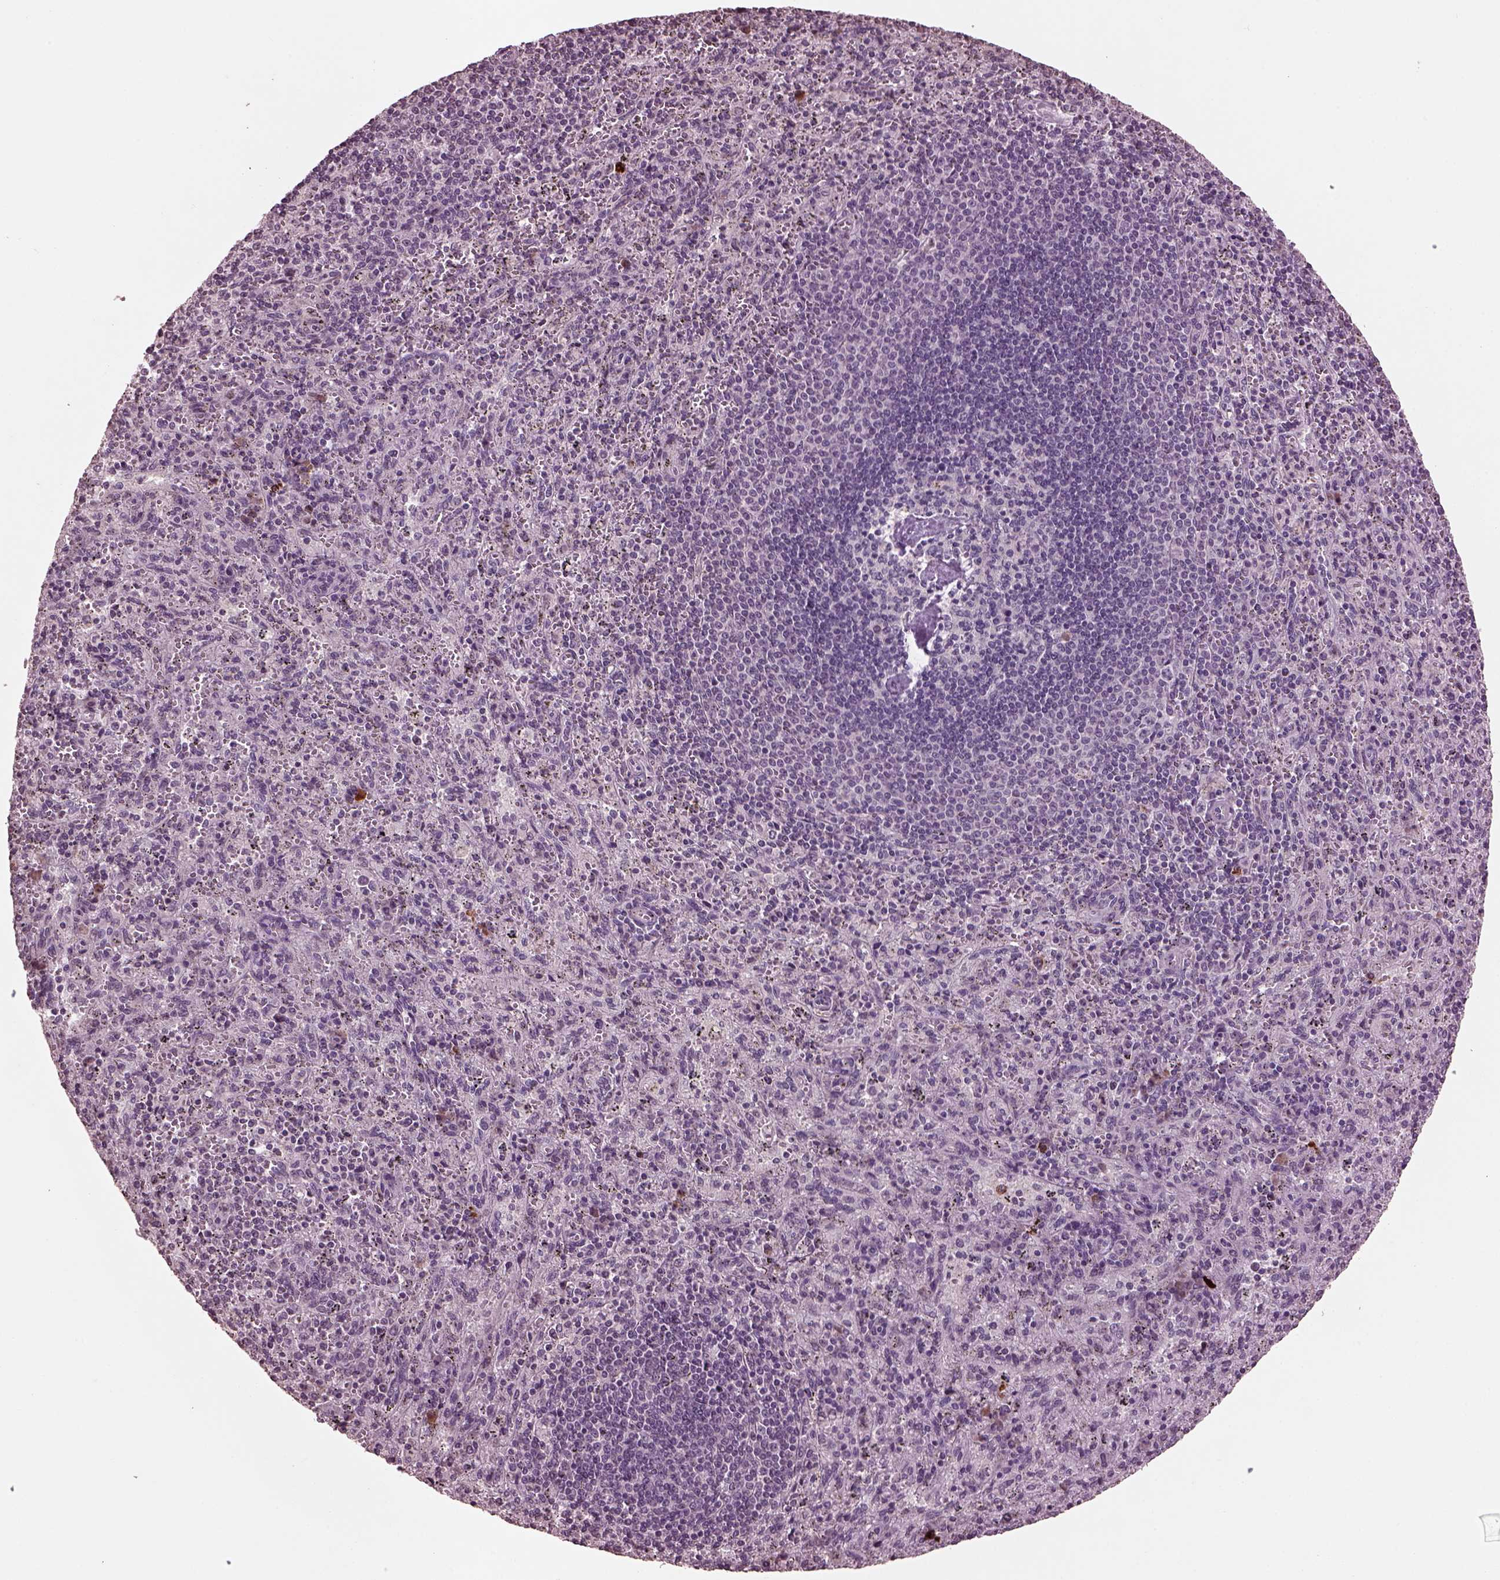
{"staining": {"intensity": "strong", "quantity": "<25%", "location": "cytoplasmic/membranous"}, "tissue": "spleen", "cell_type": "Cells in red pulp", "image_type": "normal", "snomed": [{"axis": "morphology", "description": "Normal tissue, NOS"}, {"axis": "topography", "description": "Spleen"}], "caption": "Benign spleen was stained to show a protein in brown. There is medium levels of strong cytoplasmic/membranous staining in approximately <25% of cells in red pulp.", "gene": "IL18RAP", "patient": {"sex": "male", "age": 57}}